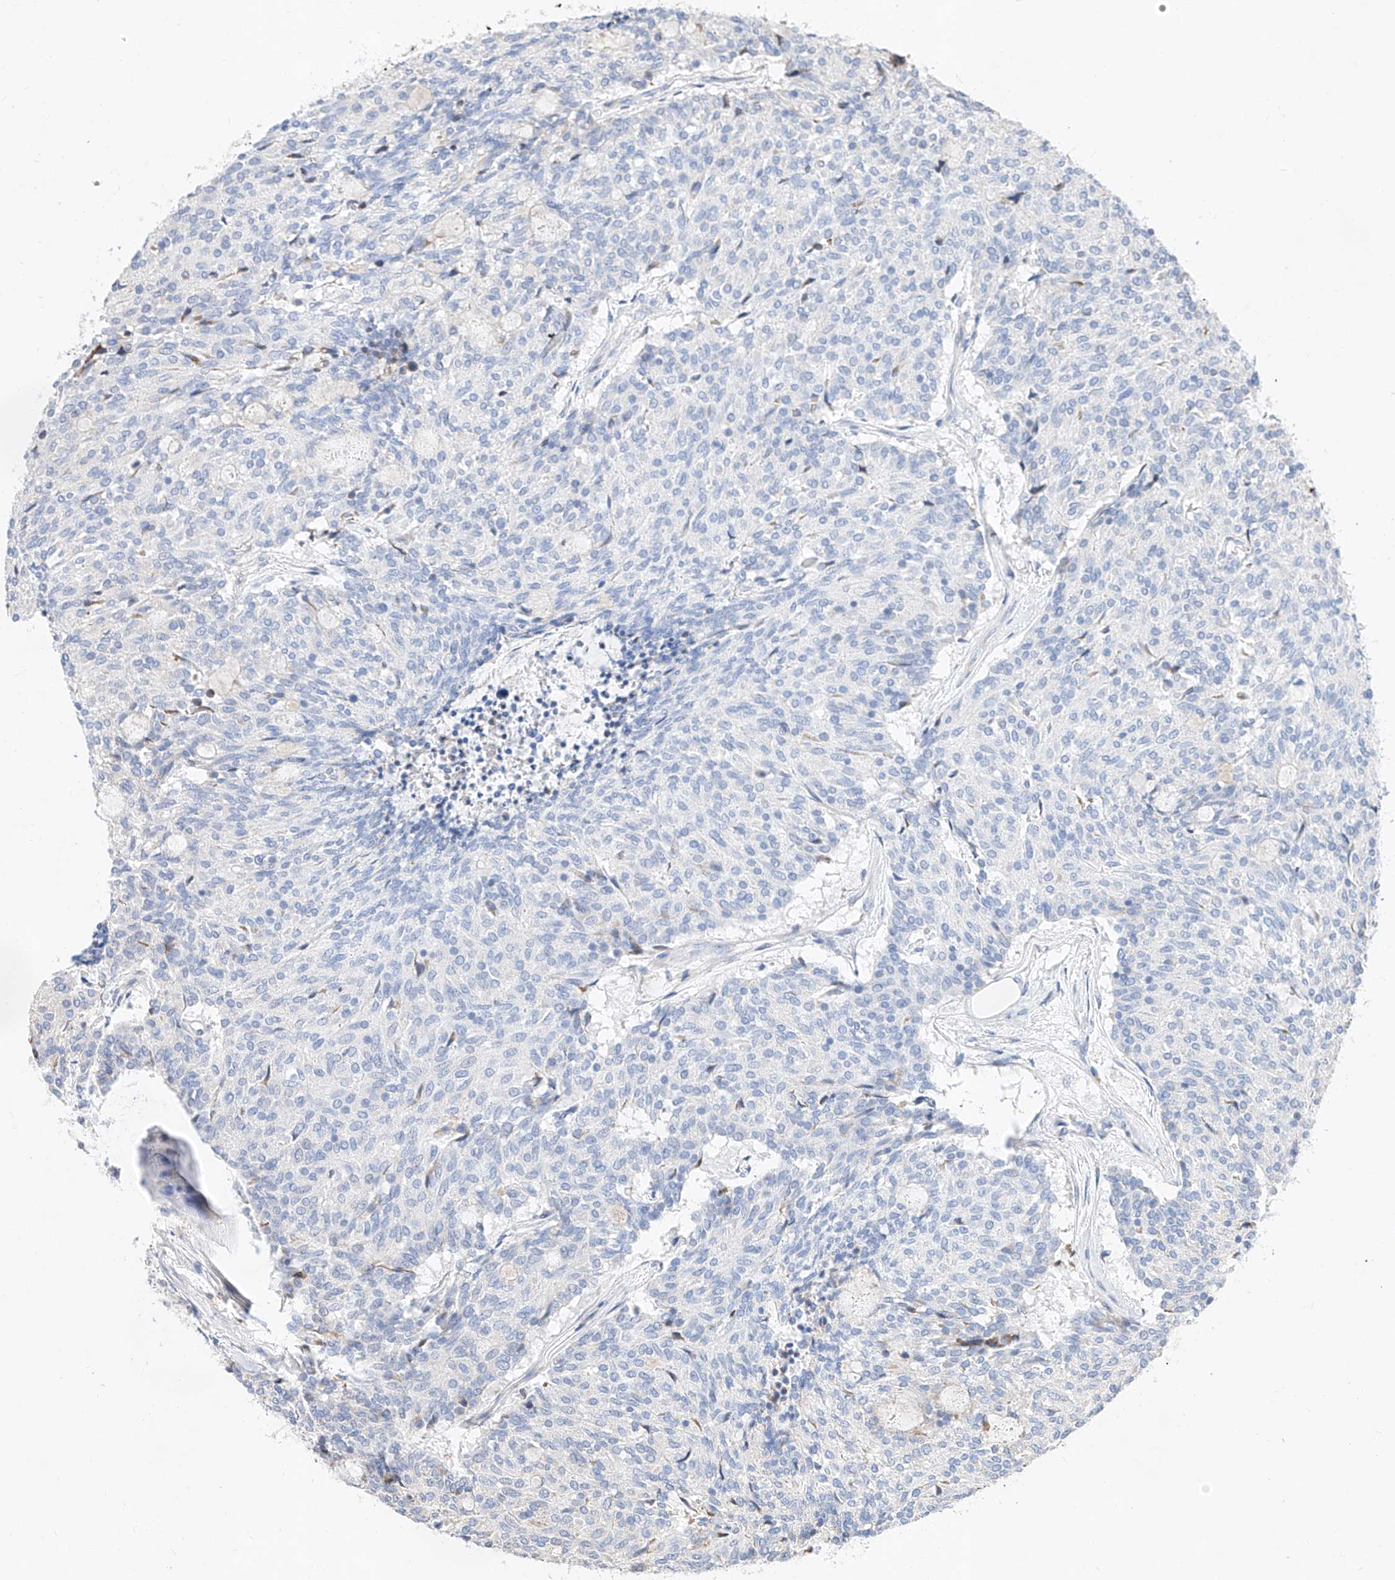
{"staining": {"intensity": "negative", "quantity": "none", "location": "none"}, "tissue": "carcinoid", "cell_type": "Tumor cells", "image_type": "cancer", "snomed": [{"axis": "morphology", "description": "Carcinoid, malignant, NOS"}, {"axis": "topography", "description": "Pancreas"}], "caption": "This is an IHC photomicrograph of human carcinoid. There is no positivity in tumor cells.", "gene": "ATP9B", "patient": {"sex": "female", "age": 54}}